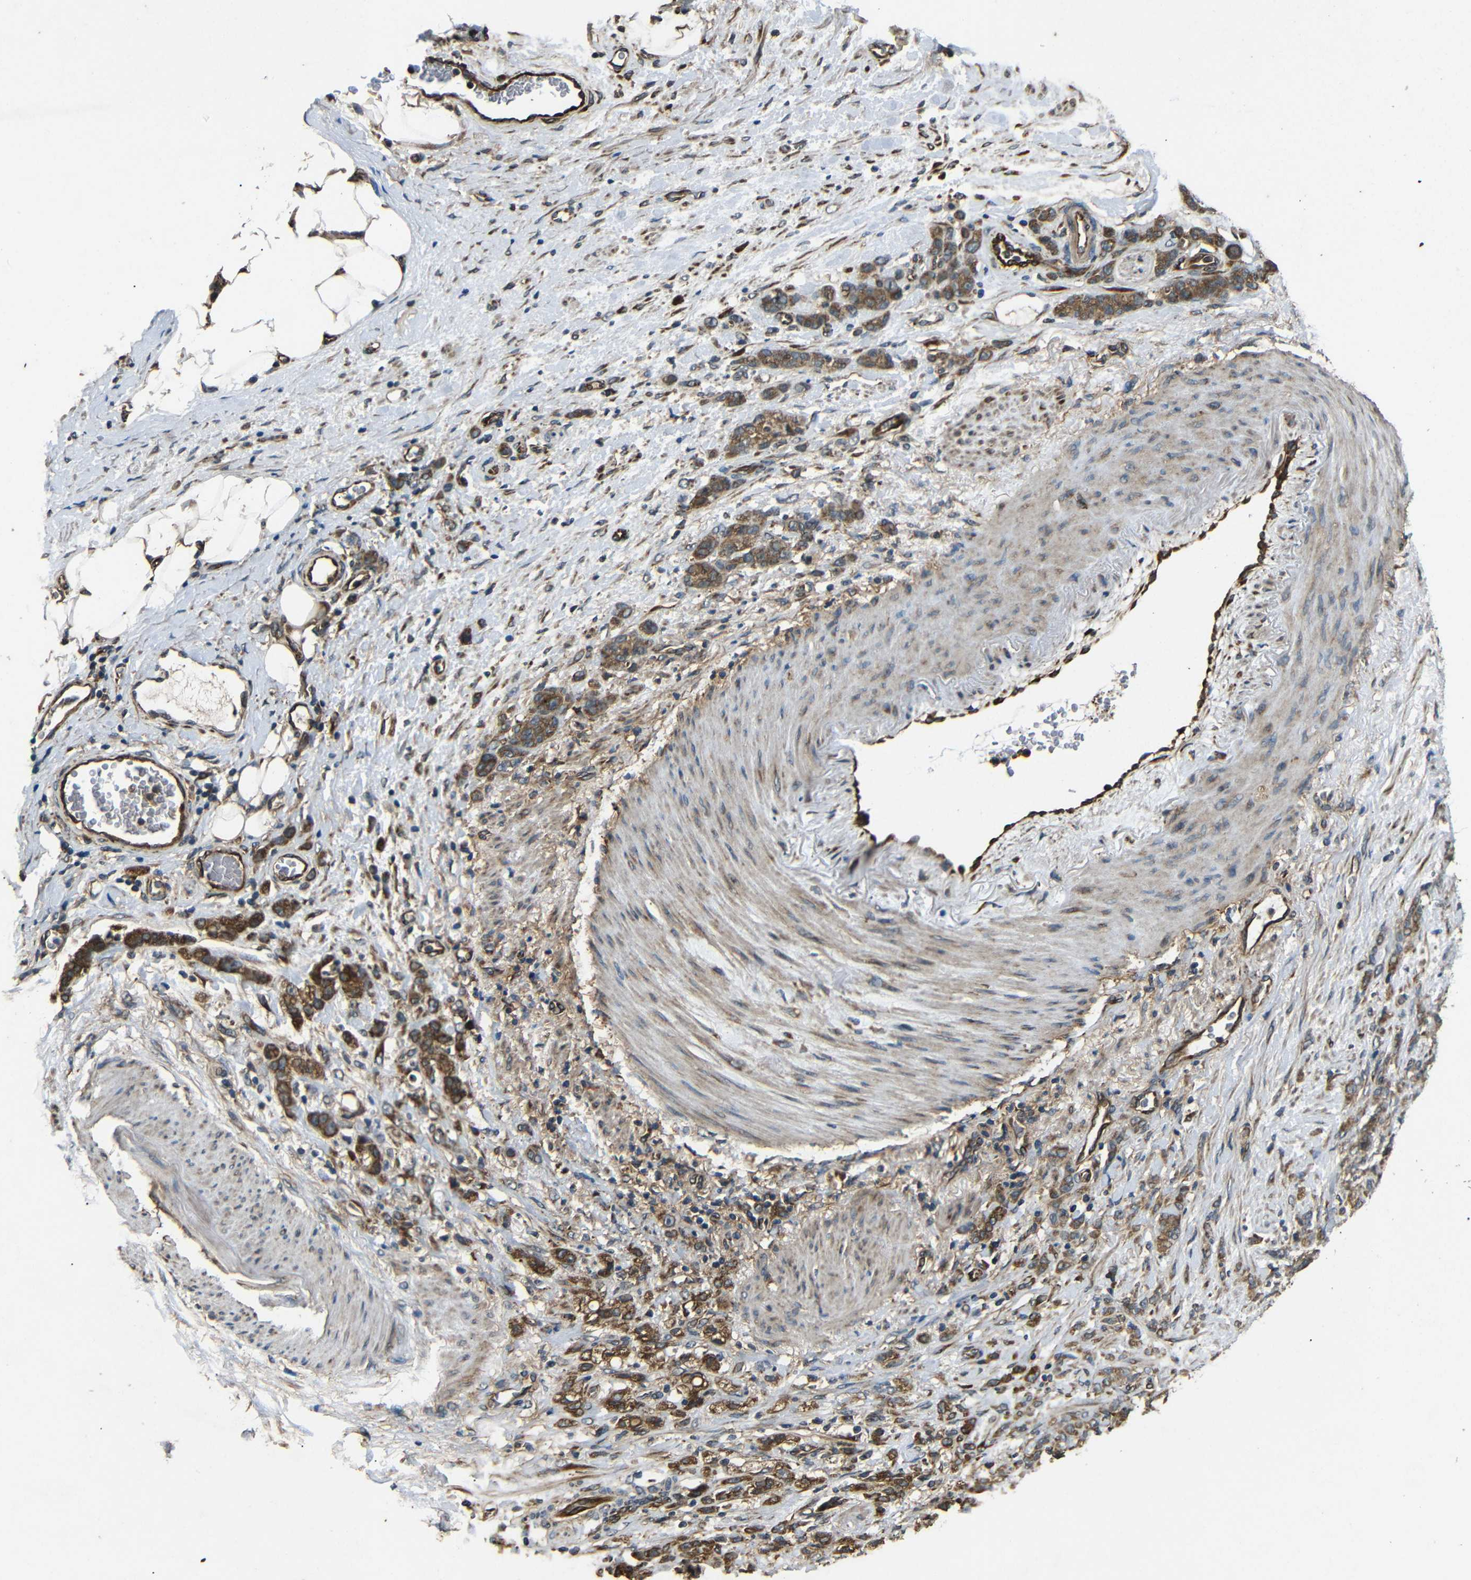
{"staining": {"intensity": "strong", "quantity": ">75%", "location": "cytoplasmic/membranous"}, "tissue": "stomach cancer", "cell_type": "Tumor cells", "image_type": "cancer", "snomed": [{"axis": "morphology", "description": "Adenocarcinoma, NOS"}, {"axis": "topography", "description": "Stomach"}], "caption": "Protein staining of stomach cancer (adenocarcinoma) tissue displays strong cytoplasmic/membranous staining in about >75% of tumor cells.", "gene": "TRPC1", "patient": {"sex": "male", "age": 82}}